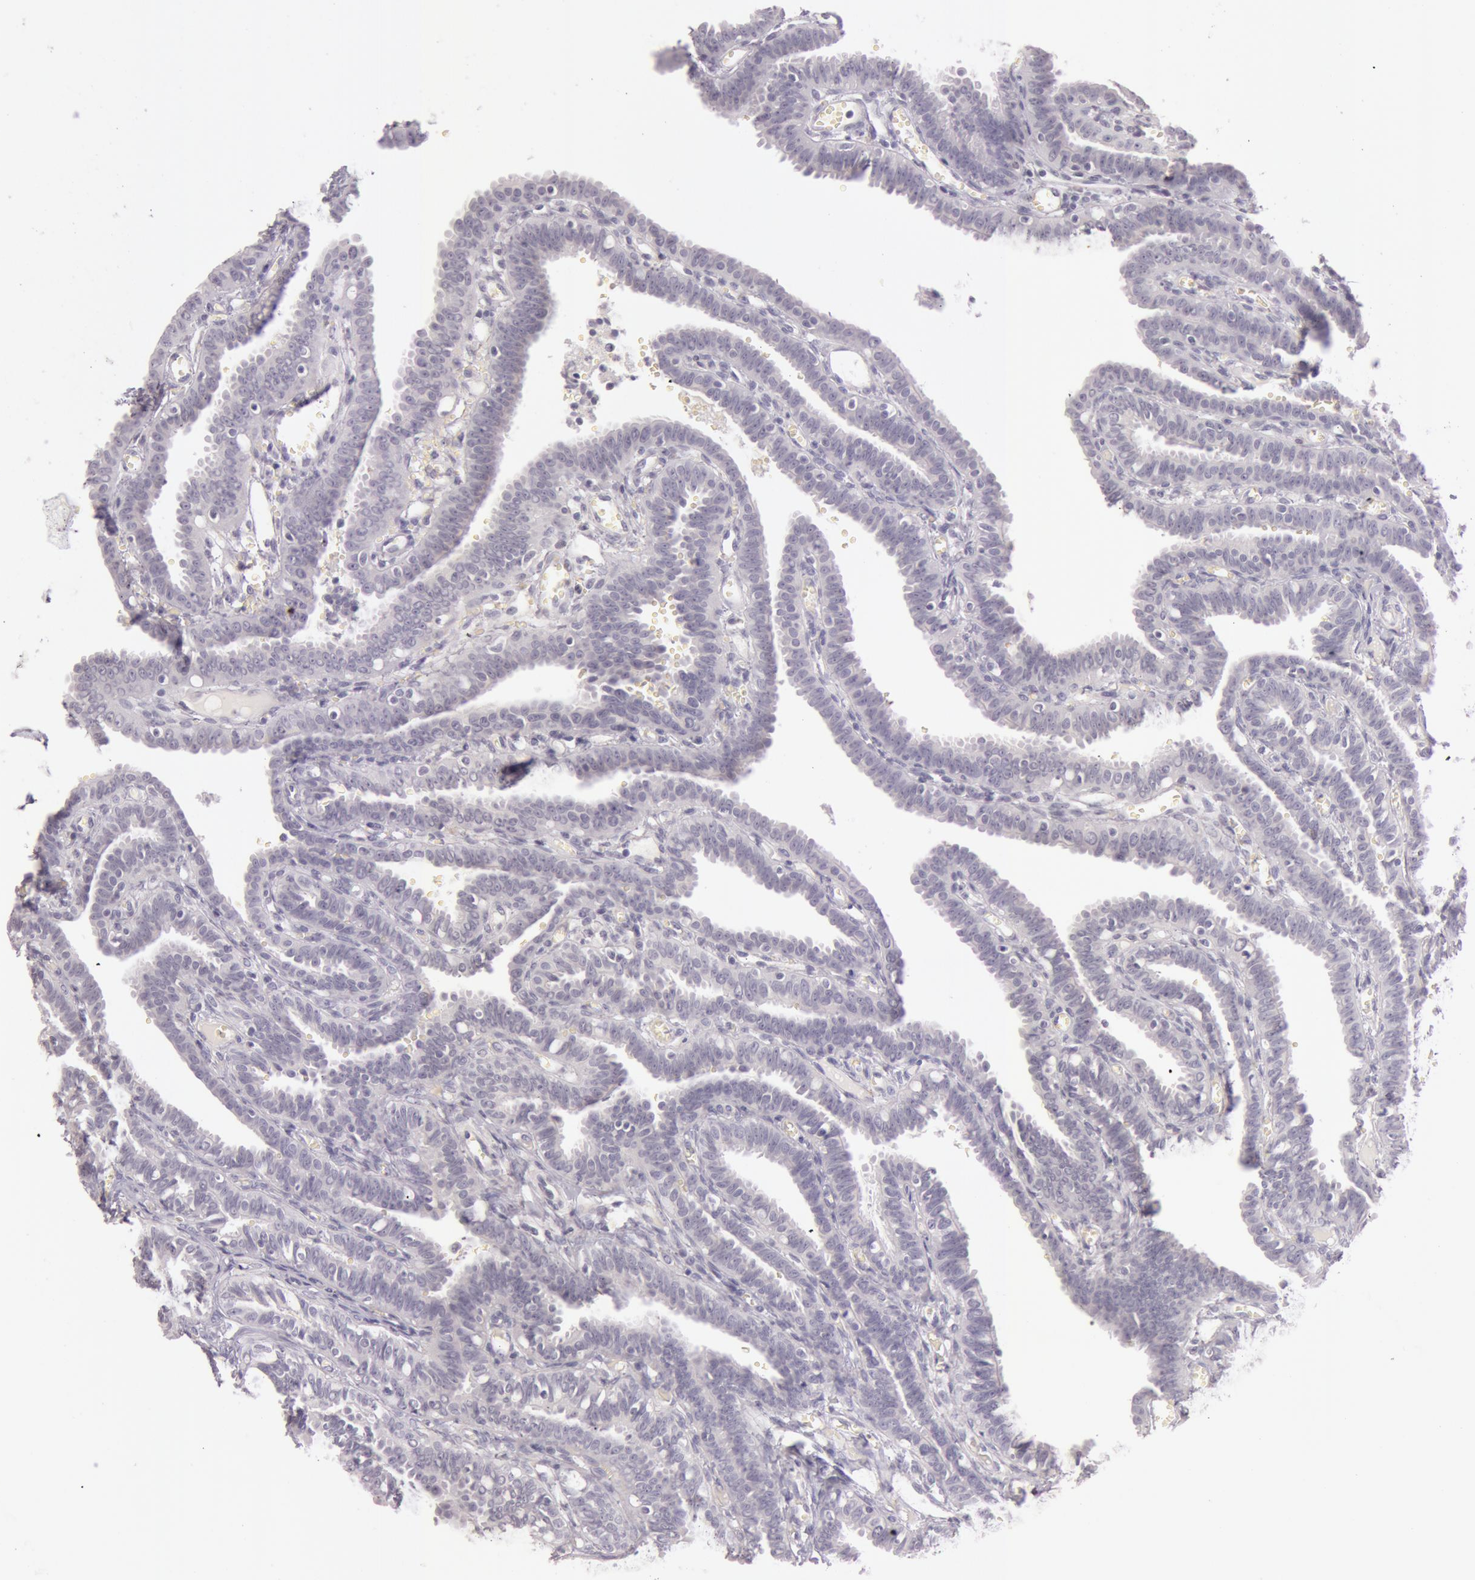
{"staining": {"intensity": "negative", "quantity": "none", "location": "none"}, "tissue": "fallopian tube", "cell_type": "Glandular cells", "image_type": "normal", "snomed": [{"axis": "morphology", "description": "Normal tissue, NOS"}, {"axis": "topography", "description": "Fallopian tube"}], "caption": "Immunohistochemical staining of unremarkable fallopian tube reveals no significant positivity in glandular cells.", "gene": "RBMY1A1", "patient": {"sex": "female", "age": 29}}